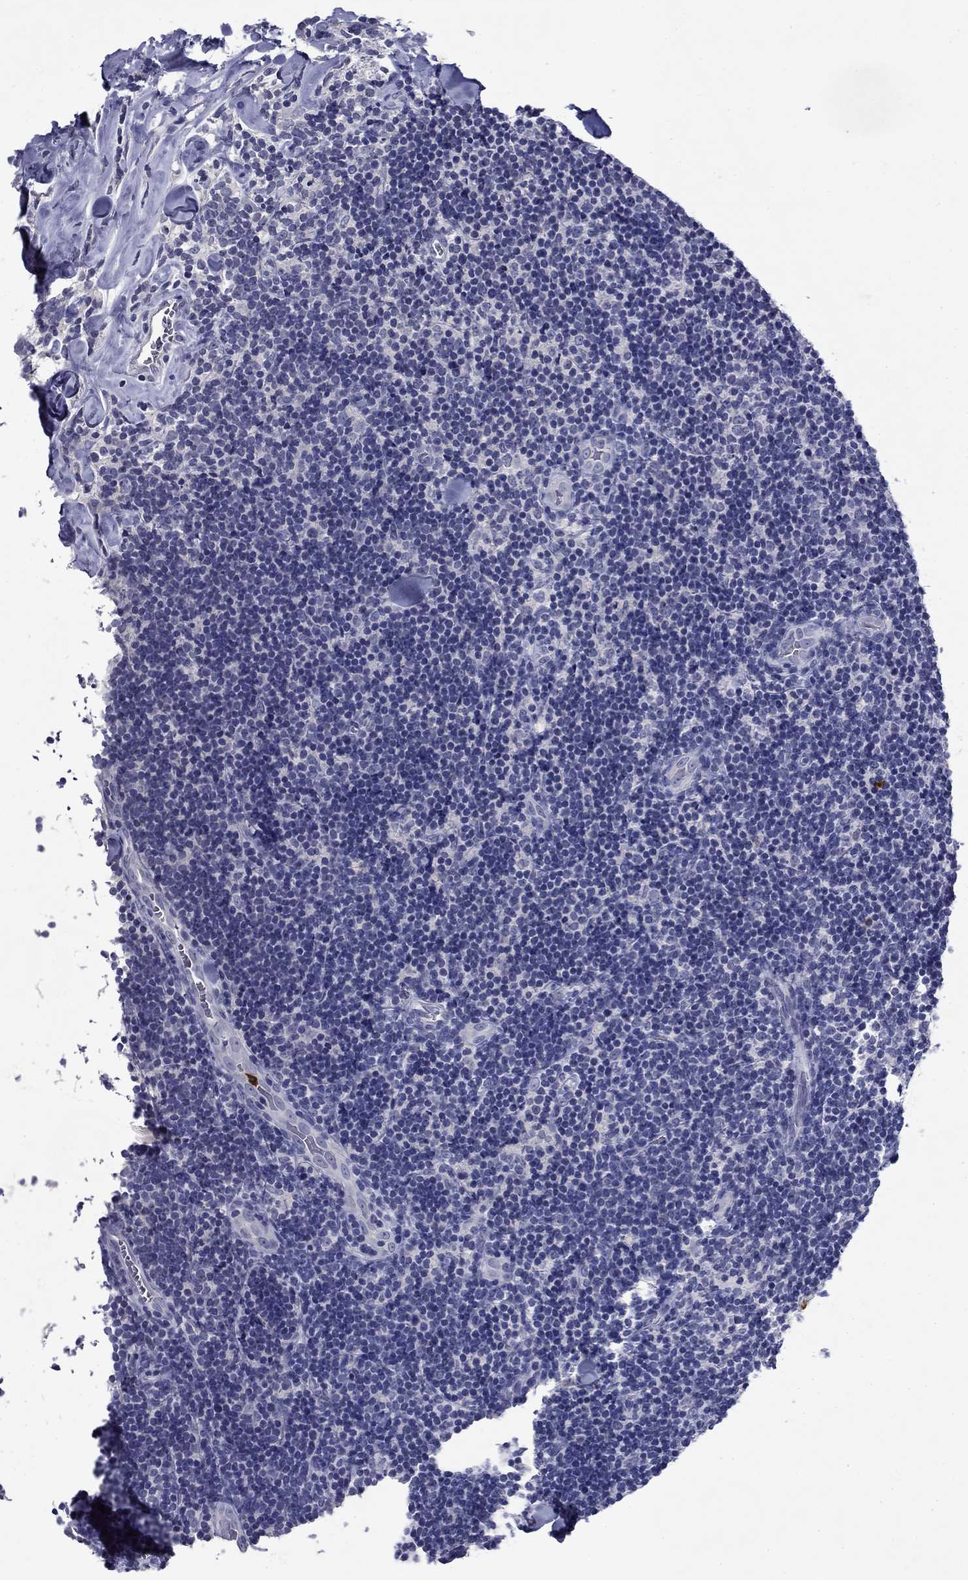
{"staining": {"intensity": "negative", "quantity": "none", "location": "none"}, "tissue": "lymphoma", "cell_type": "Tumor cells", "image_type": "cancer", "snomed": [{"axis": "morphology", "description": "Malignant lymphoma, non-Hodgkin's type, Low grade"}, {"axis": "topography", "description": "Lymph node"}], "caption": "A photomicrograph of human lymphoma is negative for staining in tumor cells. Nuclei are stained in blue.", "gene": "IRF5", "patient": {"sex": "female", "age": 56}}